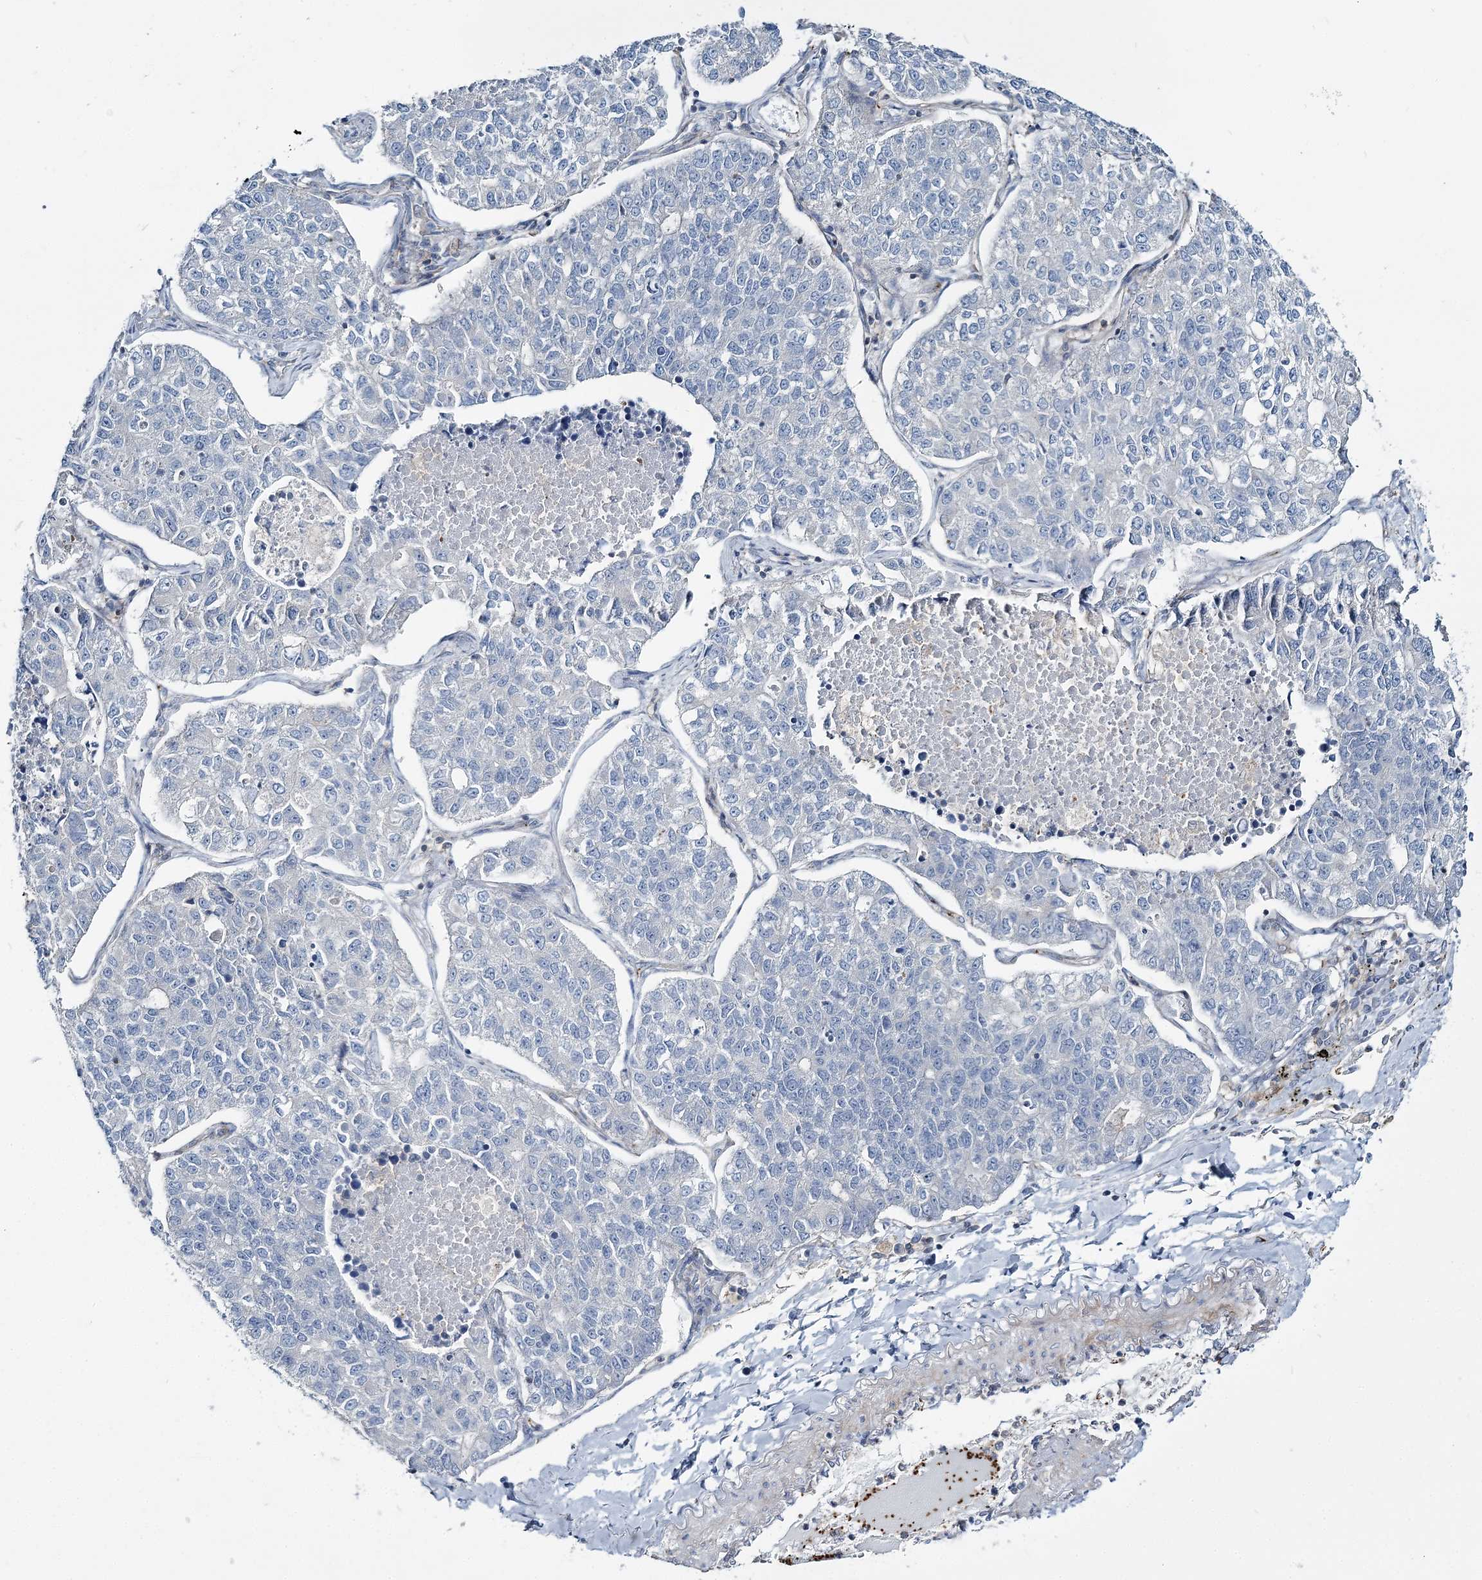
{"staining": {"intensity": "negative", "quantity": "none", "location": "none"}, "tissue": "lung cancer", "cell_type": "Tumor cells", "image_type": "cancer", "snomed": [{"axis": "morphology", "description": "Adenocarcinoma, NOS"}, {"axis": "topography", "description": "Lung"}], "caption": "DAB (3,3'-diaminobenzidine) immunohistochemical staining of human lung cancer (adenocarcinoma) shows no significant expression in tumor cells.", "gene": "CUEDC2", "patient": {"sex": "male", "age": 49}}